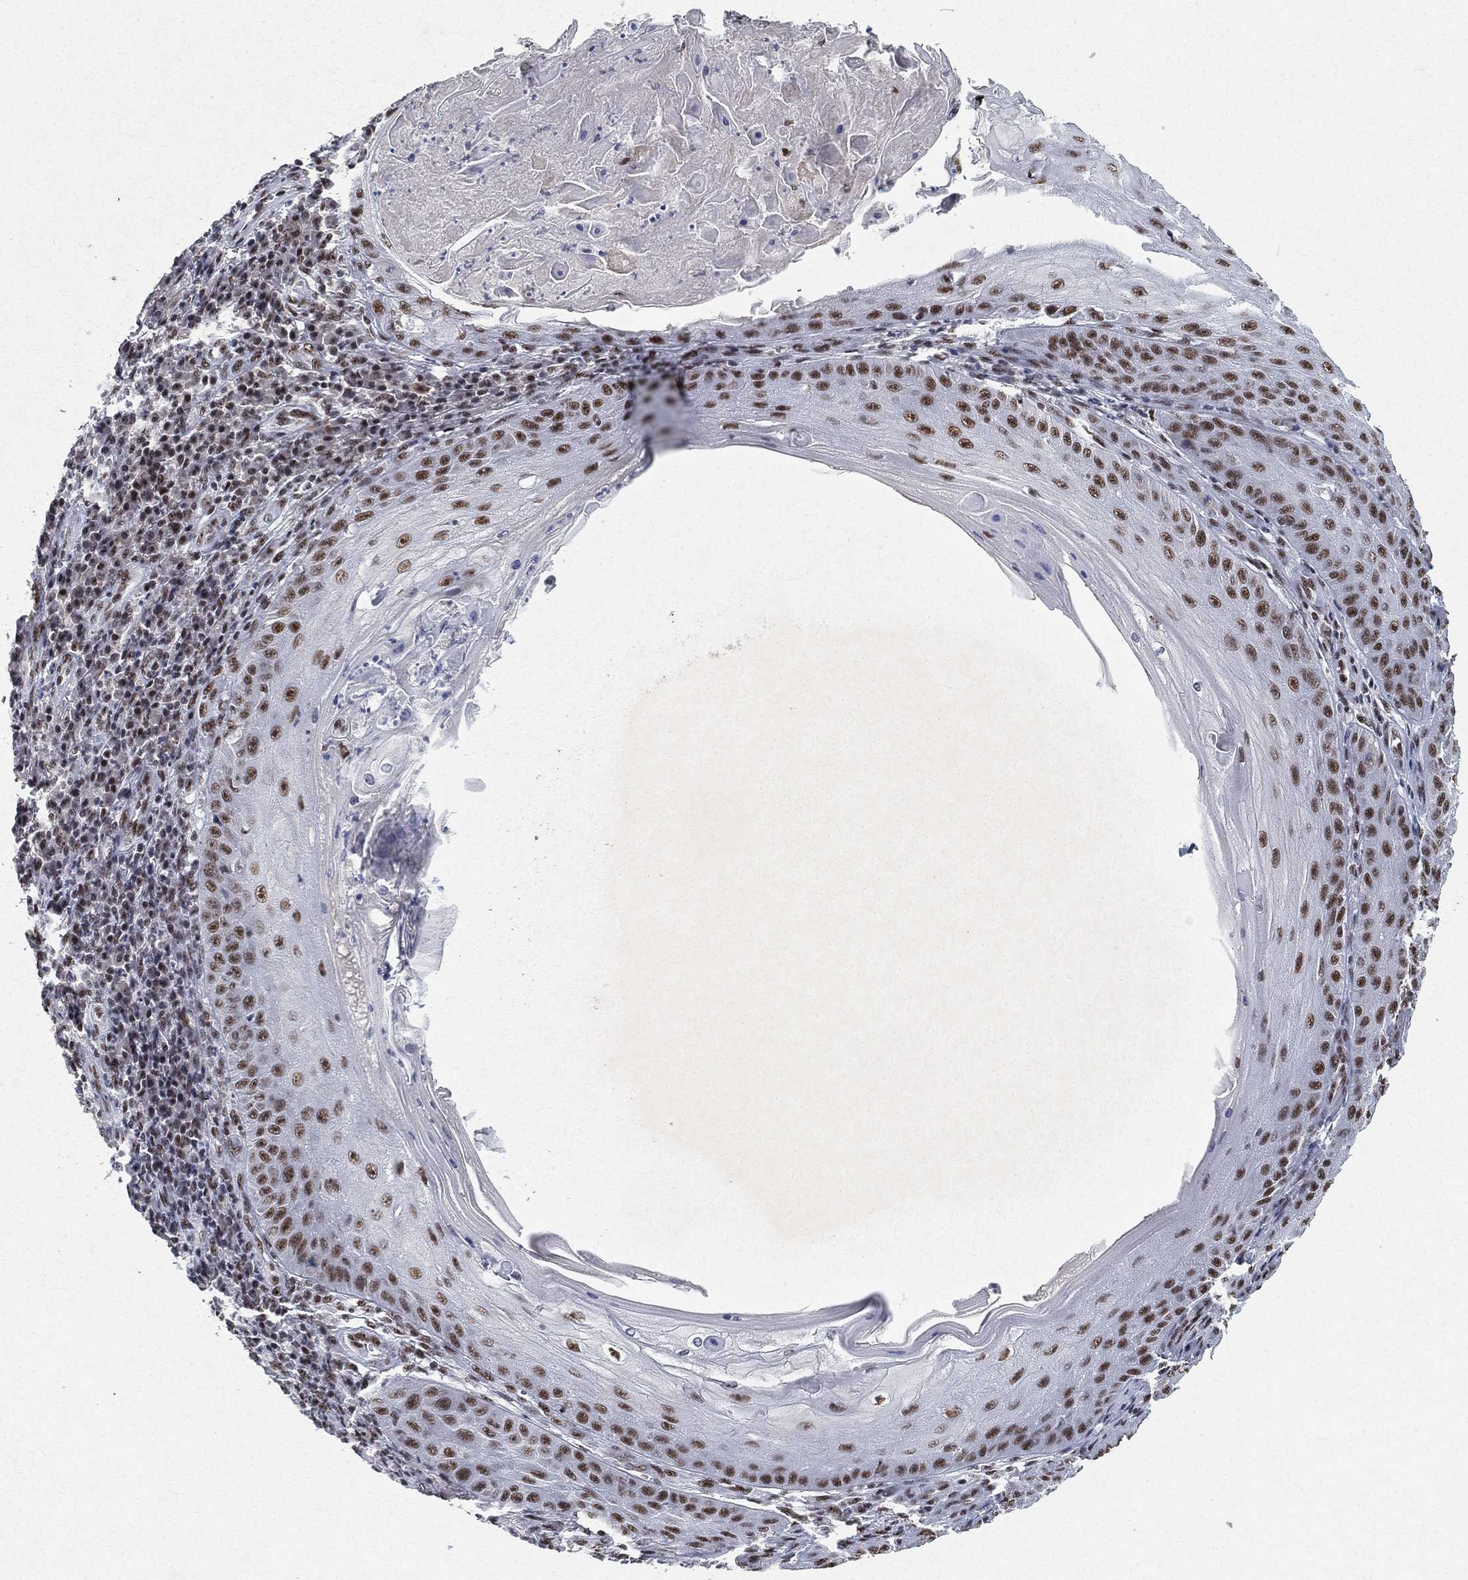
{"staining": {"intensity": "moderate", "quantity": ">75%", "location": "nuclear"}, "tissue": "skin cancer", "cell_type": "Tumor cells", "image_type": "cancer", "snomed": [{"axis": "morphology", "description": "Squamous cell carcinoma, NOS"}, {"axis": "topography", "description": "Skin"}], "caption": "A micrograph showing moderate nuclear positivity in about >75% of tumor cells in squamous cell carcinoma (skin), as visualized by brown immunohistochemical staining.", "gene": "DDX27", "patient": {"sex": "male", "age": 70}}